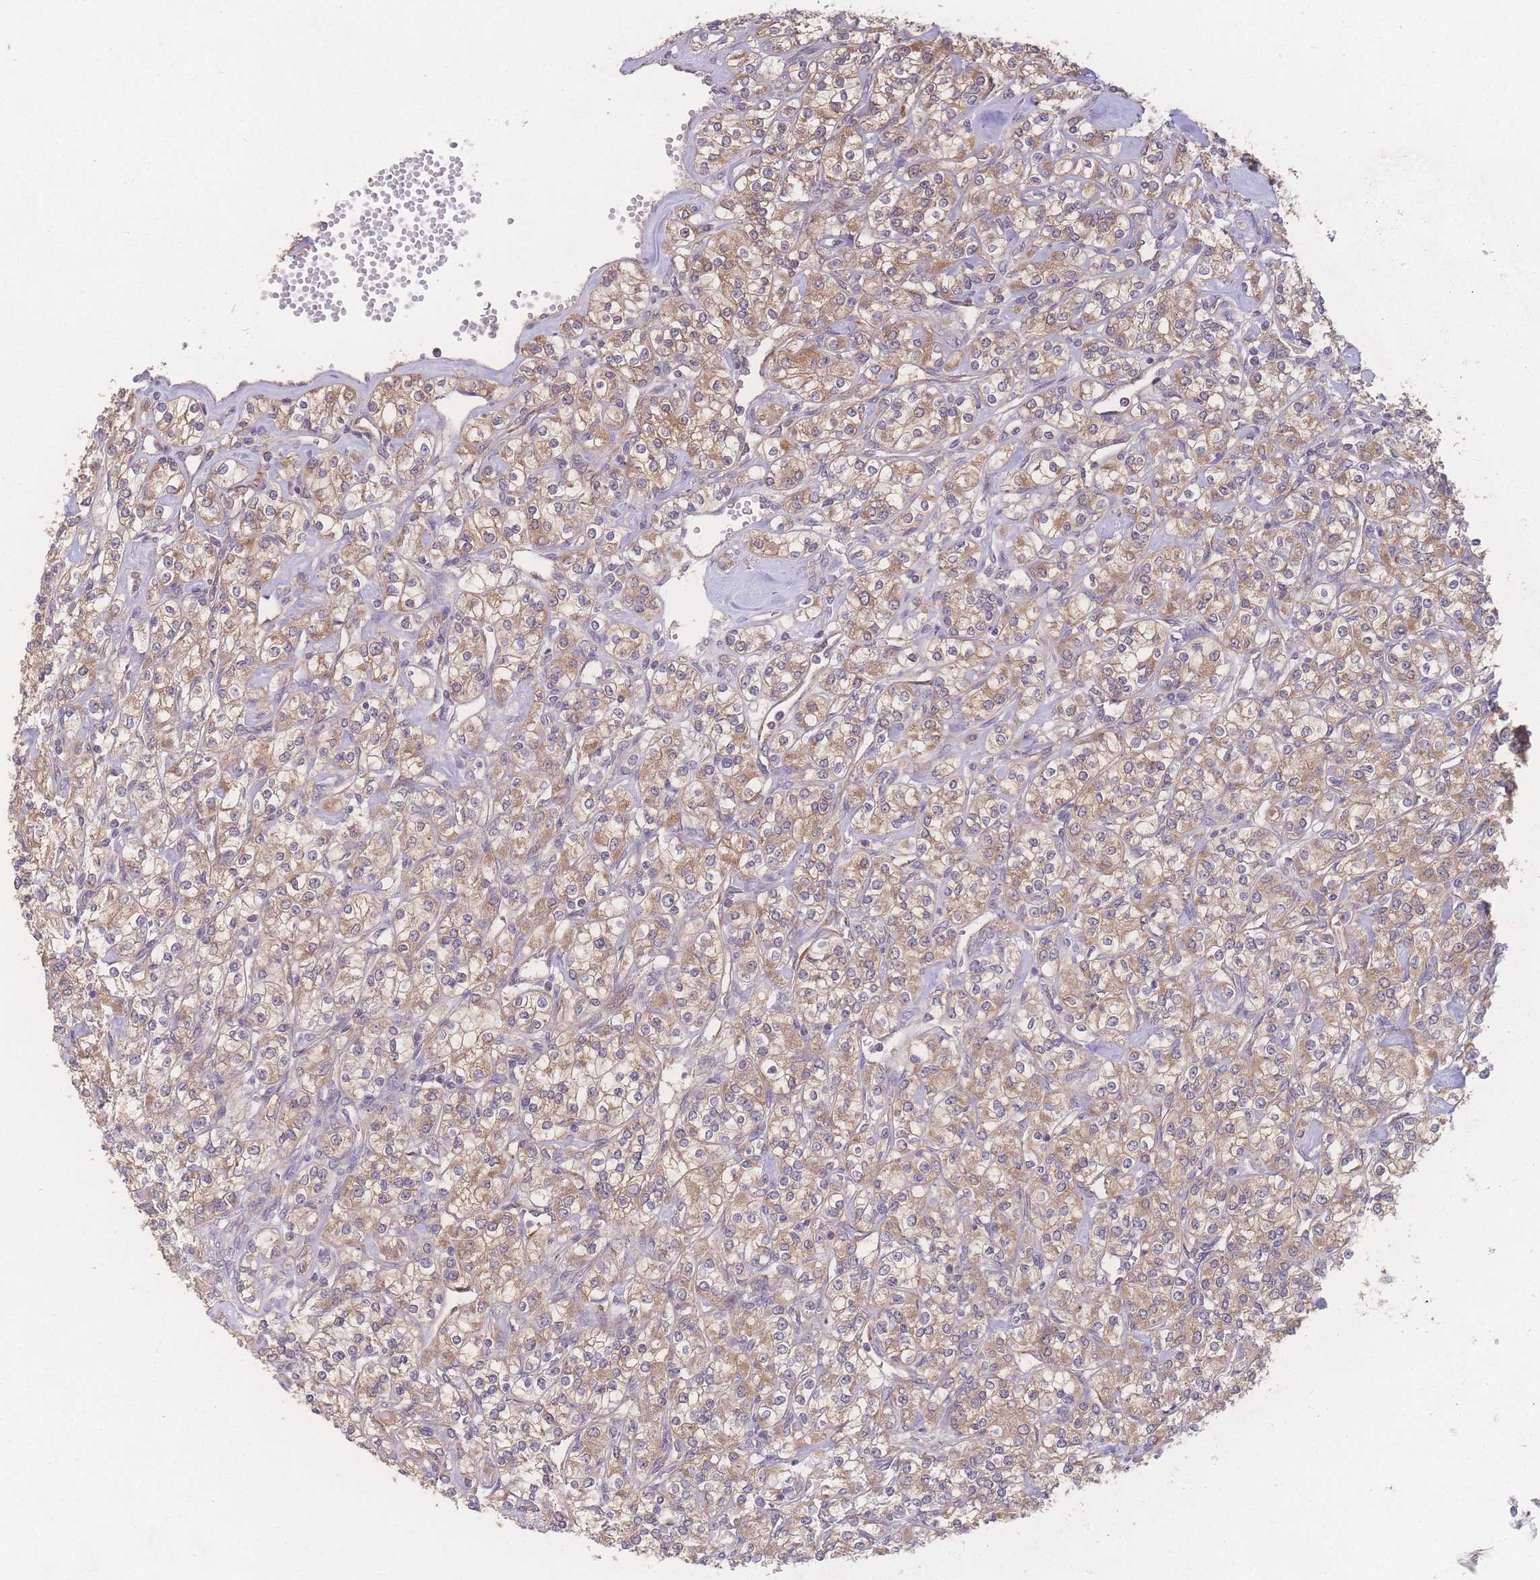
{"staining": {"intensity": "moderate", "quantity": ">75%", "location": "cytoplasmic/membranous"}, "tissue": "renal cancer", "cell_type": "Tumor cells", "image_type": "cancer", "snomed": [{"axis": "morphology", "description": "Adenocarcinoma, NOS"}, {"axis": "topography", "description": "Kidney"}], "caption": "Renal cancer stained with IHC demonstrates moderate cytoplasmic/membranous staining in about >75% of tumor cells.", "gene": "GIPR", "patient": {"sex": "male", "age": 77}}